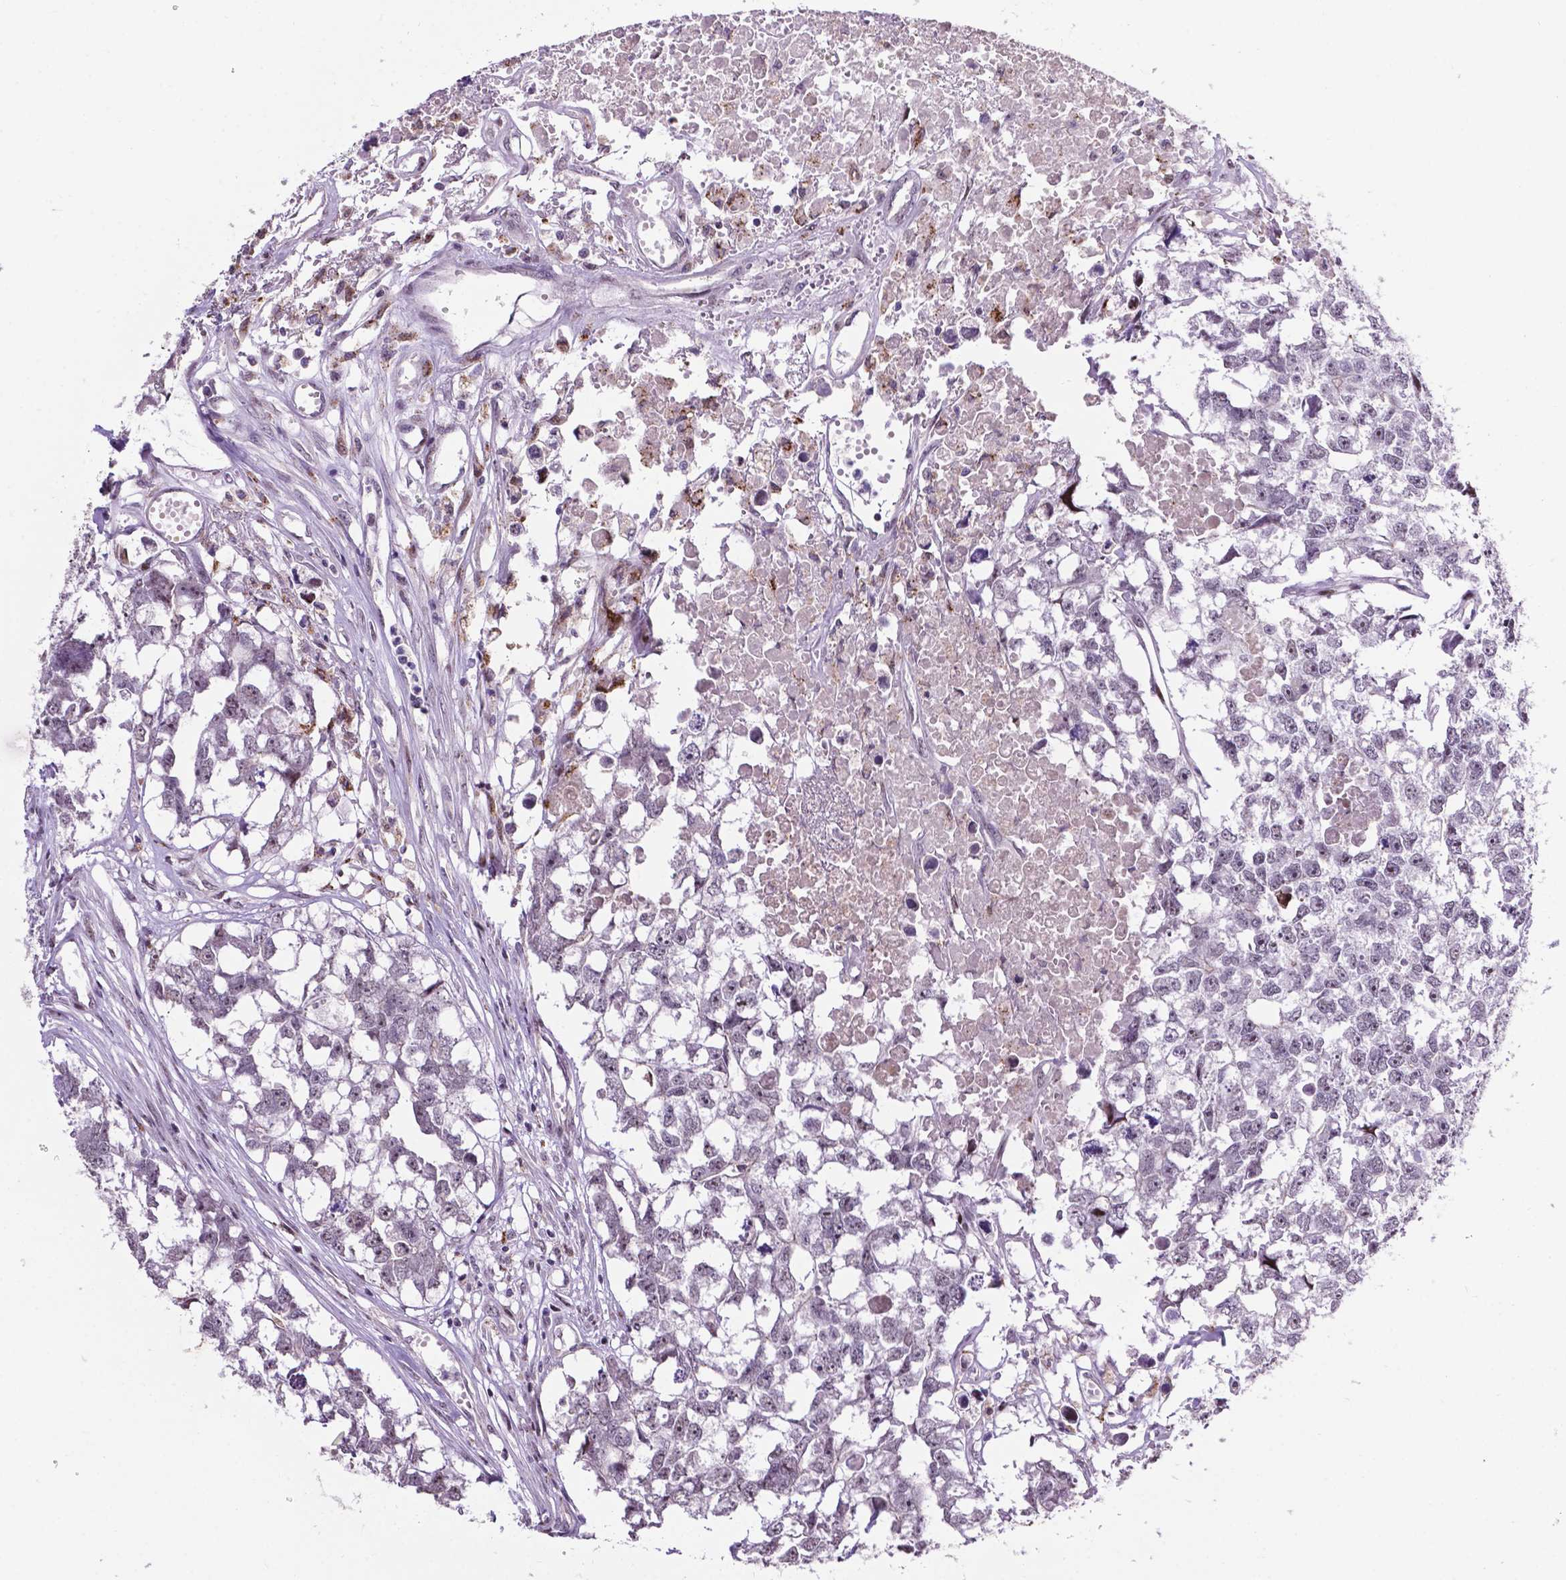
{"staining": {"intensity": "negative", "quantity": "none", "location": "none"}, "tissue": "testis cancer", "cell_type": "Tumor cells", "image_type": "cancer", "snomed": [{"axis": "morphology", "description": "Carcinoma, Embryonal, NOS"}, {"axis": "morphology", "description": "Teratoma, malignant, NOS"}, {"axis": "topography", "description": "Testis"}], "caption": "Immunohistochemical staining of embryonal carcinoma (testis) displays no significant positivity in tumor cells.", "gene": "SMAD3", "patient": {"sex": "male", "age": 44}}